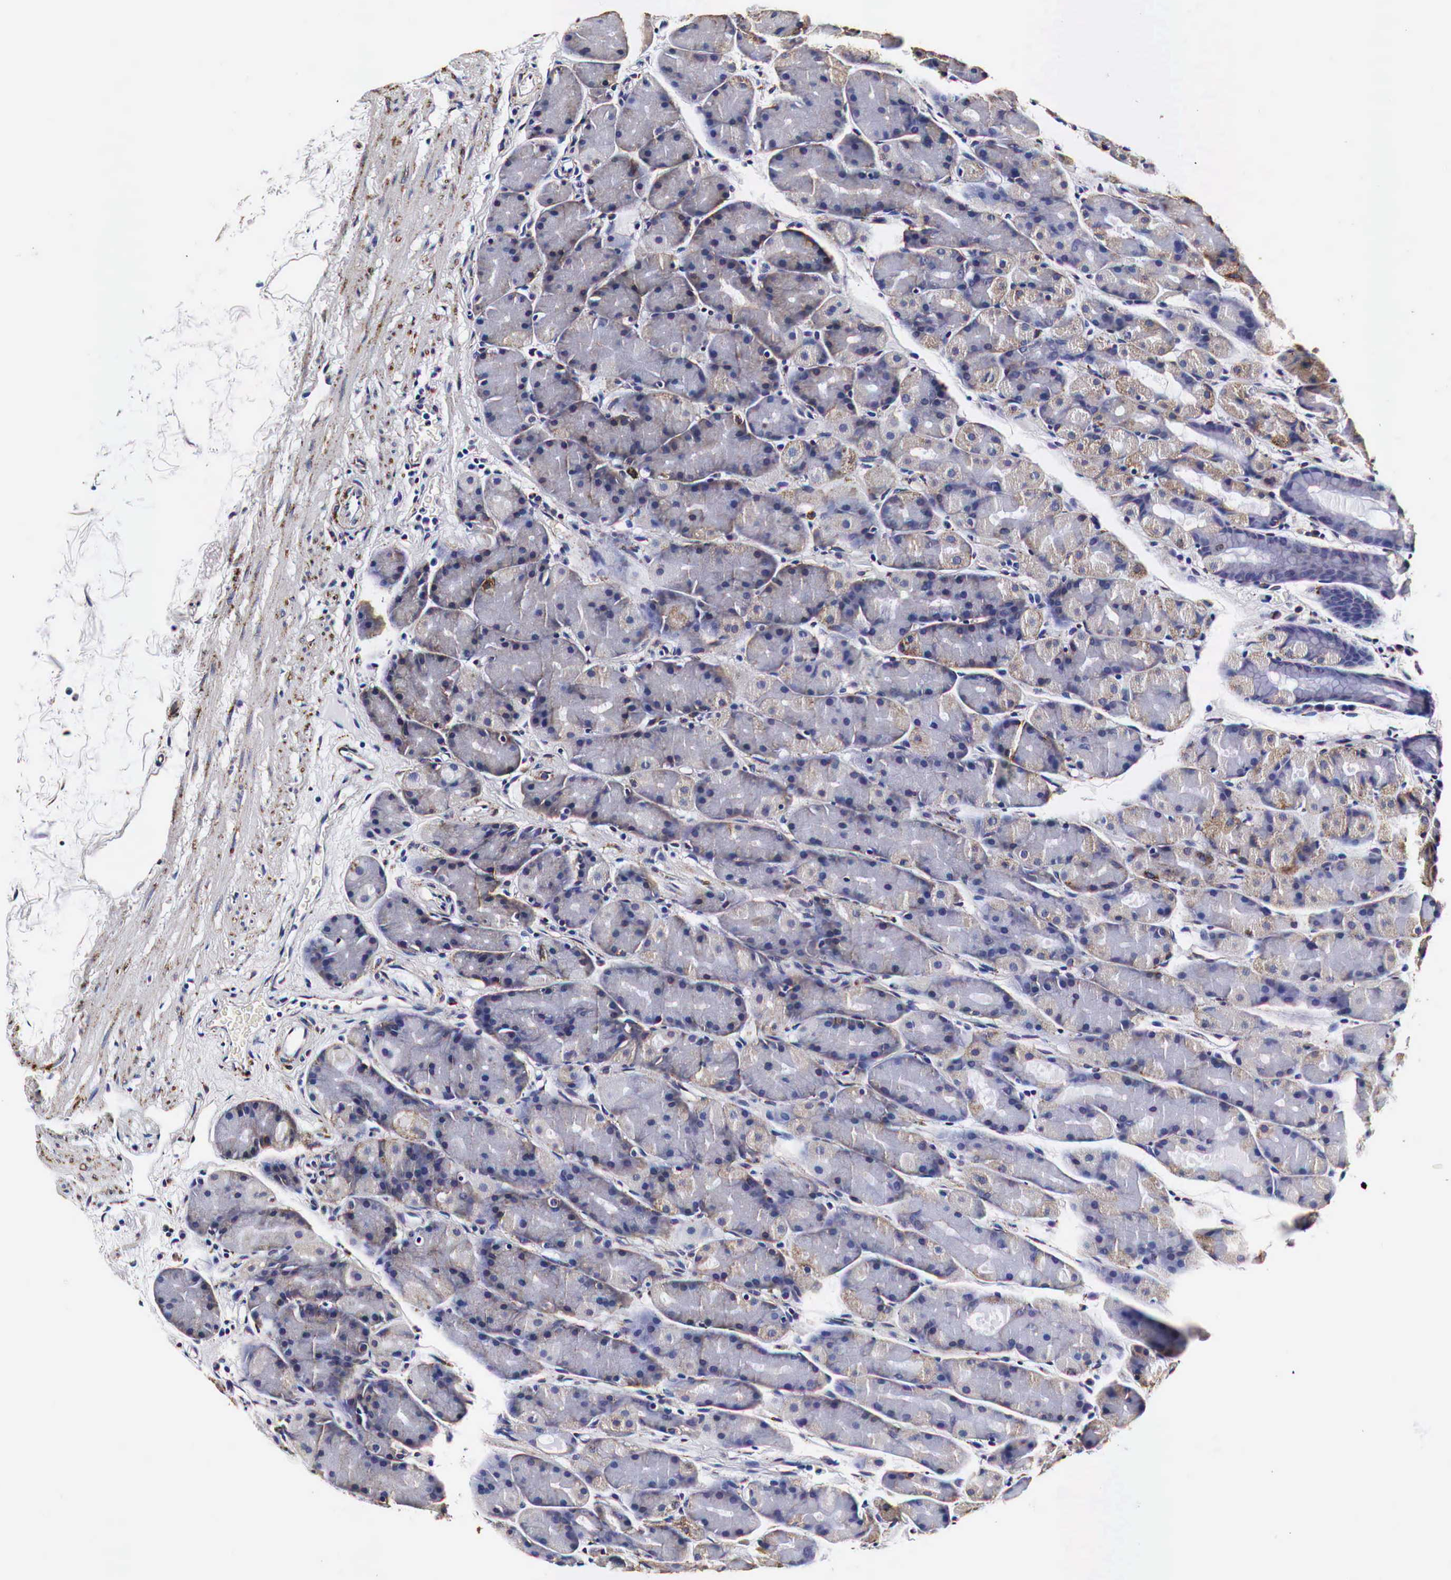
{"staining": {"intensity": "moderate", "quantity": "25%-75%", "location": "cytoplasmic/membranous"}, "tissue": "stomach", "cell_type": "Glandular cells", "image_type": "normal", "snomed": [{"axis": "morphology", "description": "Adenocarcinoma, NOS"}, {"axis": "topography", "description": "Stomach, upper"}], "caption": "Stomach stained with DAB (3,3'-diaminobenzidine) IHC exhibits medium levels of moderate cytoplasmic/membranous staining in about 25%-75% of glandular cells.", "gene": "CKAP4", "patient": {"sex": "male", "age": 47}}